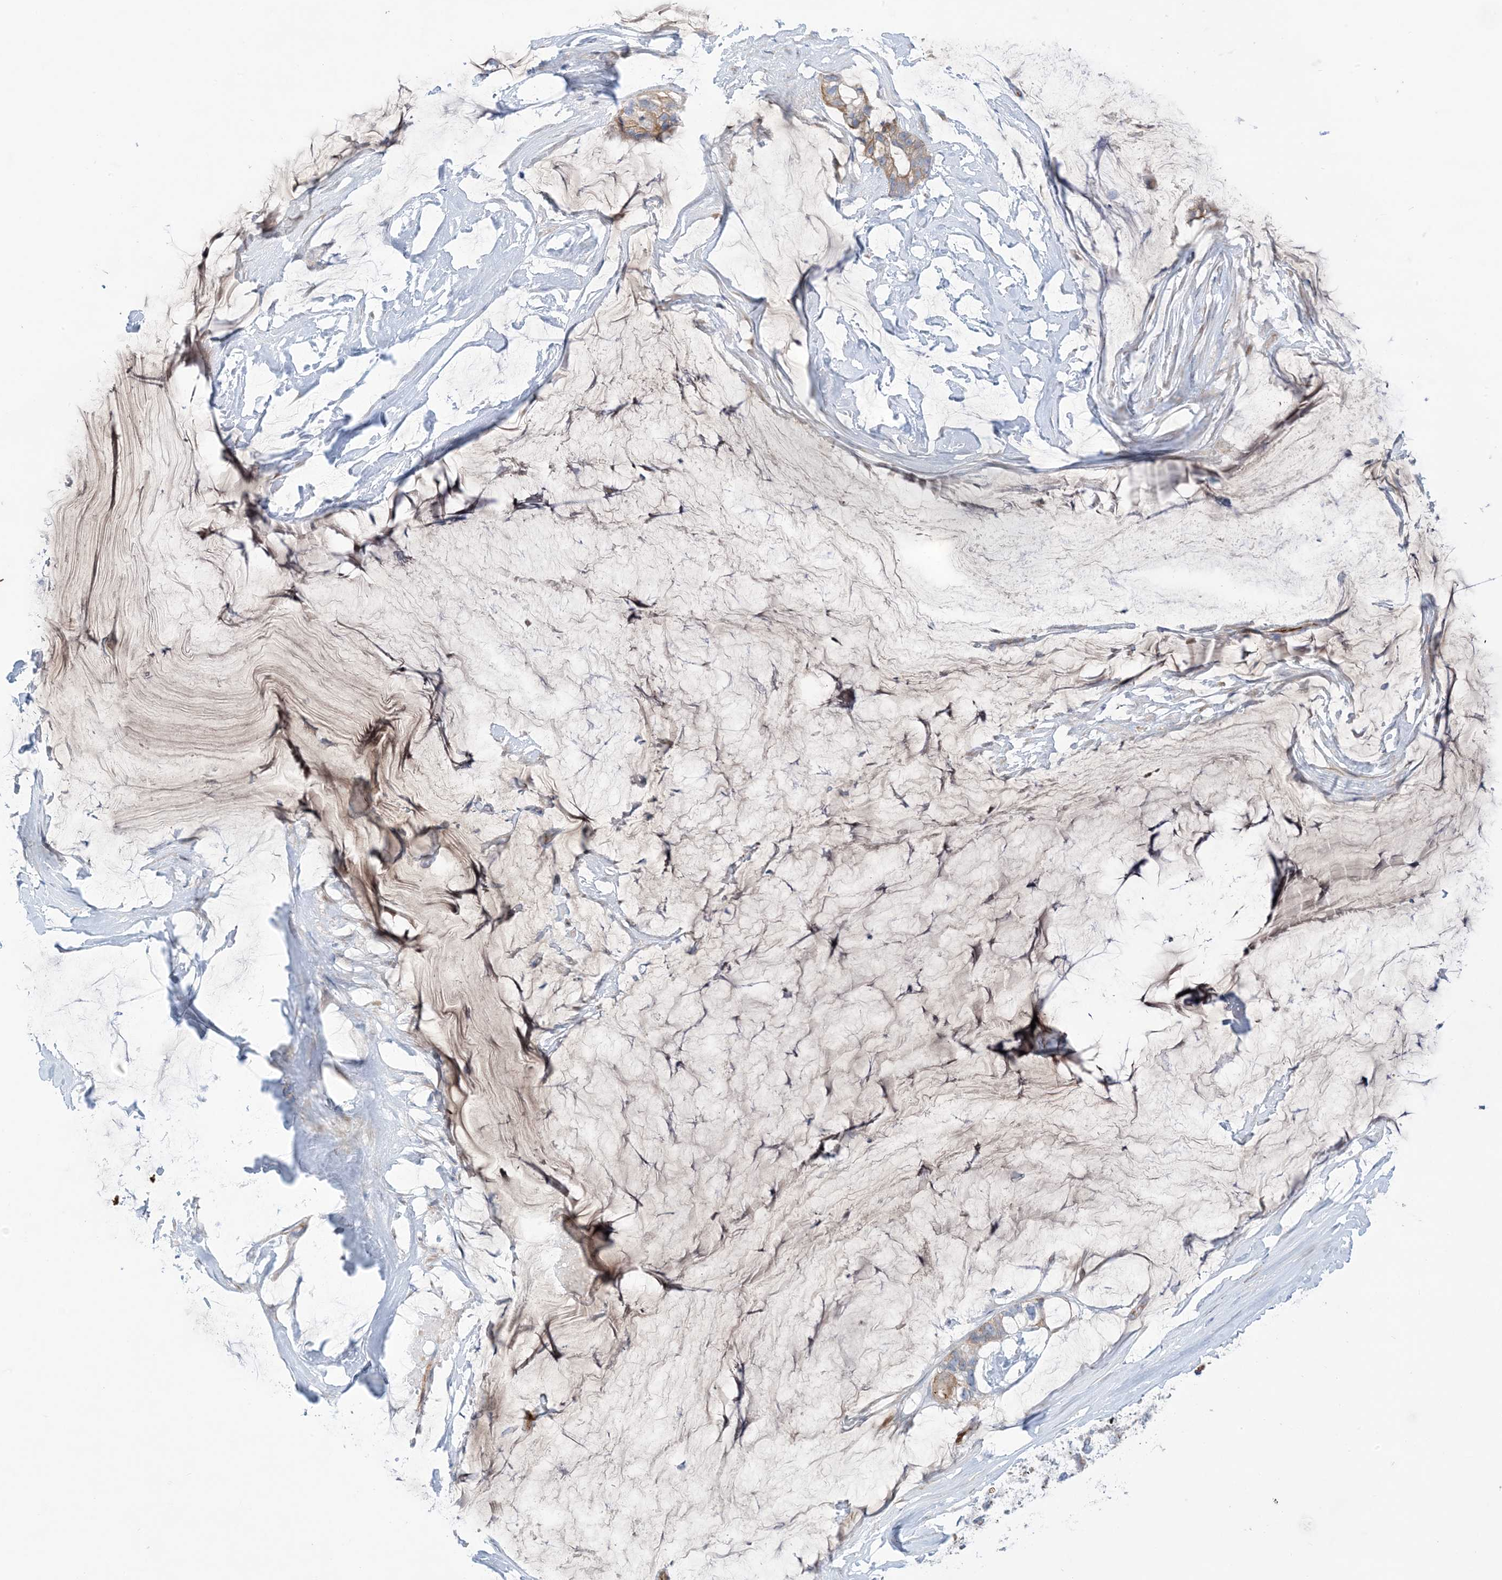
{"staining": {"intensity": "moderate", "quantity": "25%-75%", "location": "cytoplasmic/membranous"}, "tissue": "ovarian cancer", "cell_type": "Tumor cells", "image_type": "cancer", "snomed": [{"axis": "morphology", "description": "Cystadenocarcinoma, mucinous, NOS"}, {"axis": "topography", "description": "Ovary"}], "caption": "Moderate cytoplasmic/membranous protein staining is appreciated in about 25%-75% of tumor cells in ovarian mucinous cystadenocarcinoma.", "gene": "ATP11C", "patient": {"sex": "female", "age": 39}}